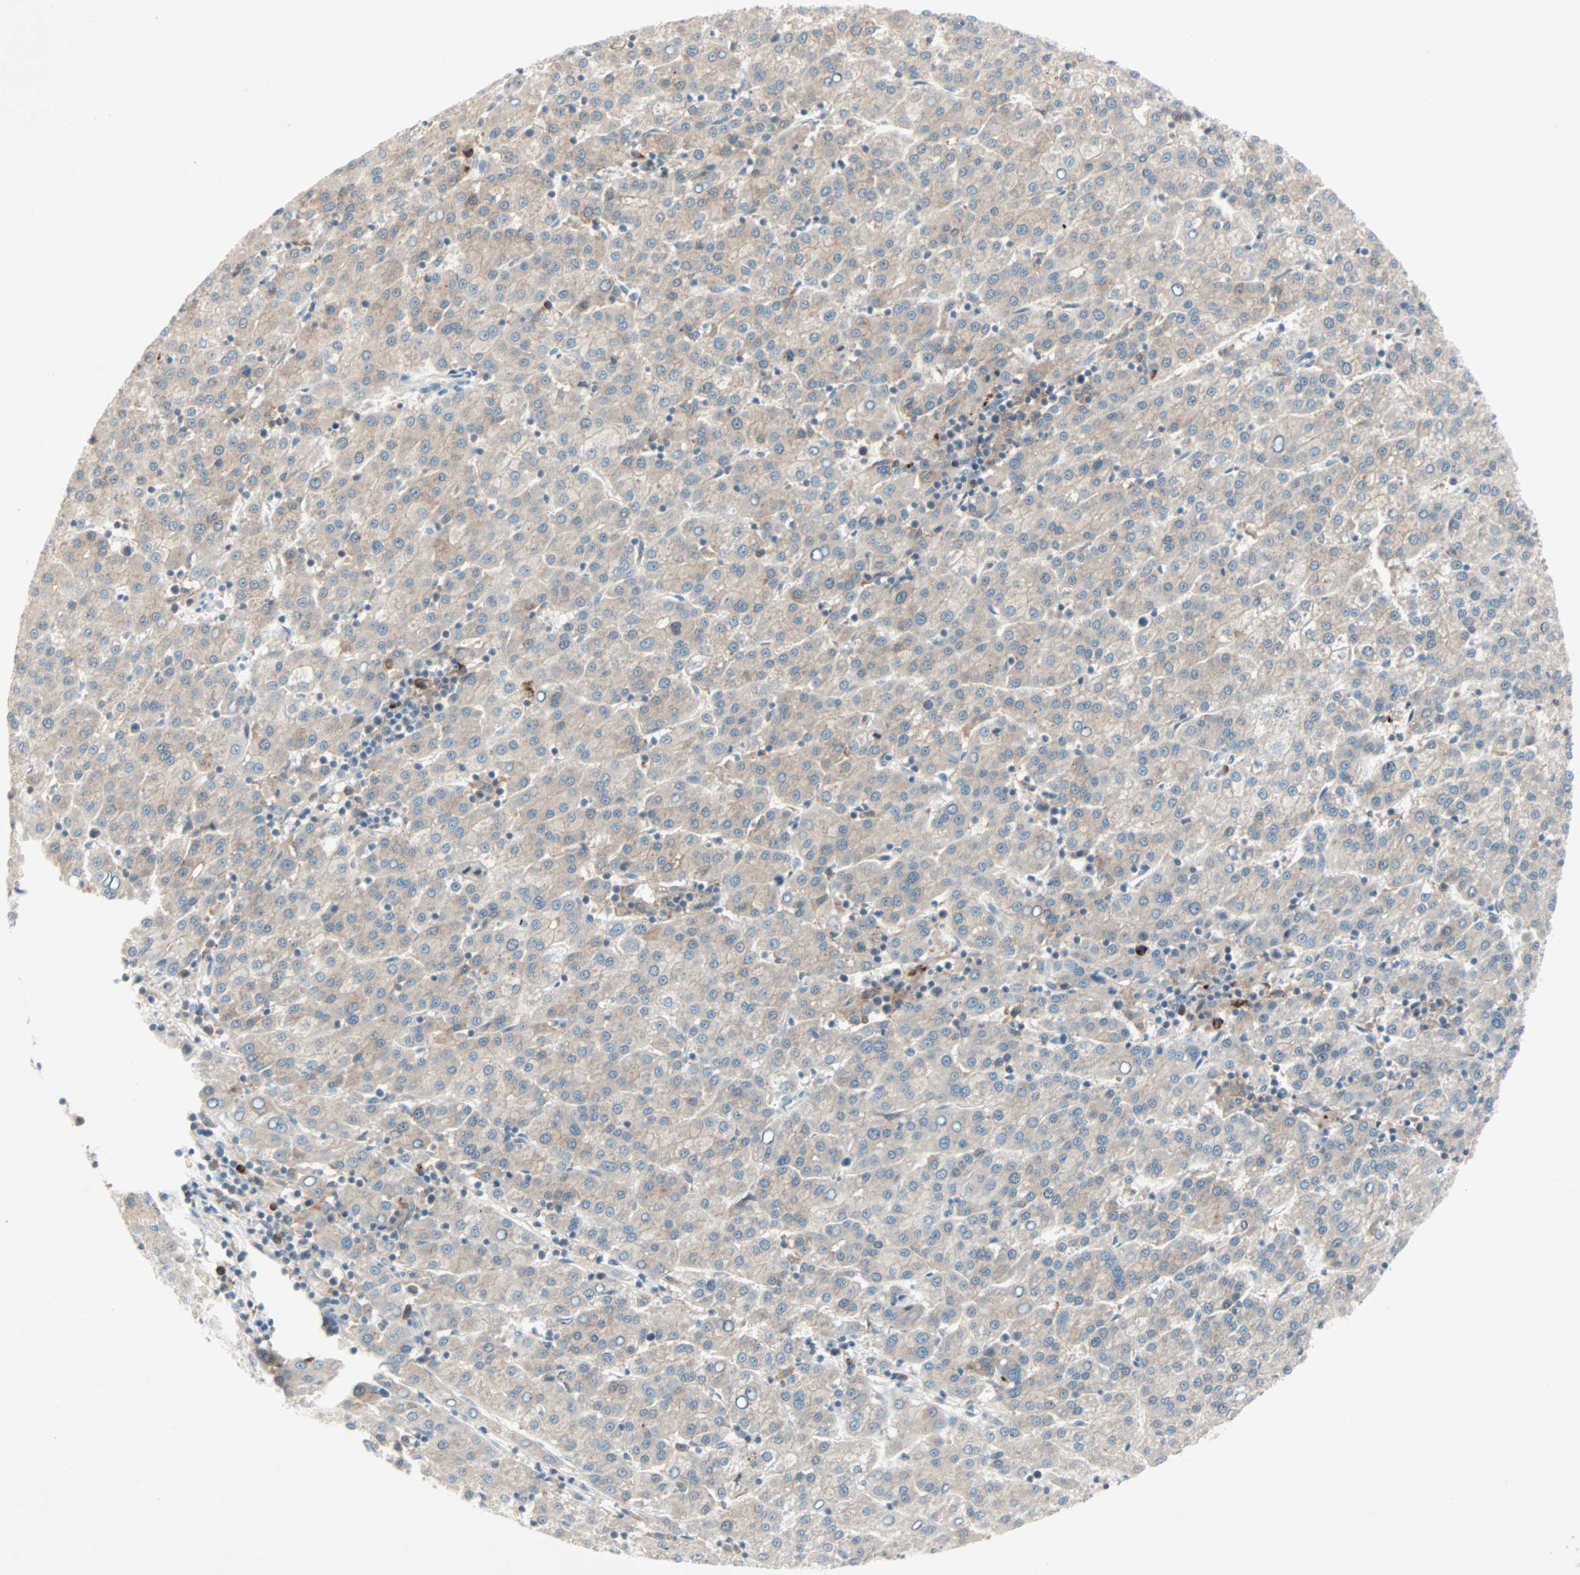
{"staining": {"intensity": "weak", "quantity": "25%-75%", "location": "cytoplasmic/membranous"}, "tissue": "liver cancer", "cell_type": "Tumor cells", "image_type": "cancer", "snomed": [{"axis": "morphology", "description": "Carcinoma, Hepatocellular, NOS"}, {"axis": "topography", "description": "Liver"}], "caption": "Liver hepatocellular carcinoma stained for a protein shows weak cytoplasmic/membranous positivity in tumor cells.", "gene": "SMIM8", "patient": {"sex": "female", "age": 58}}